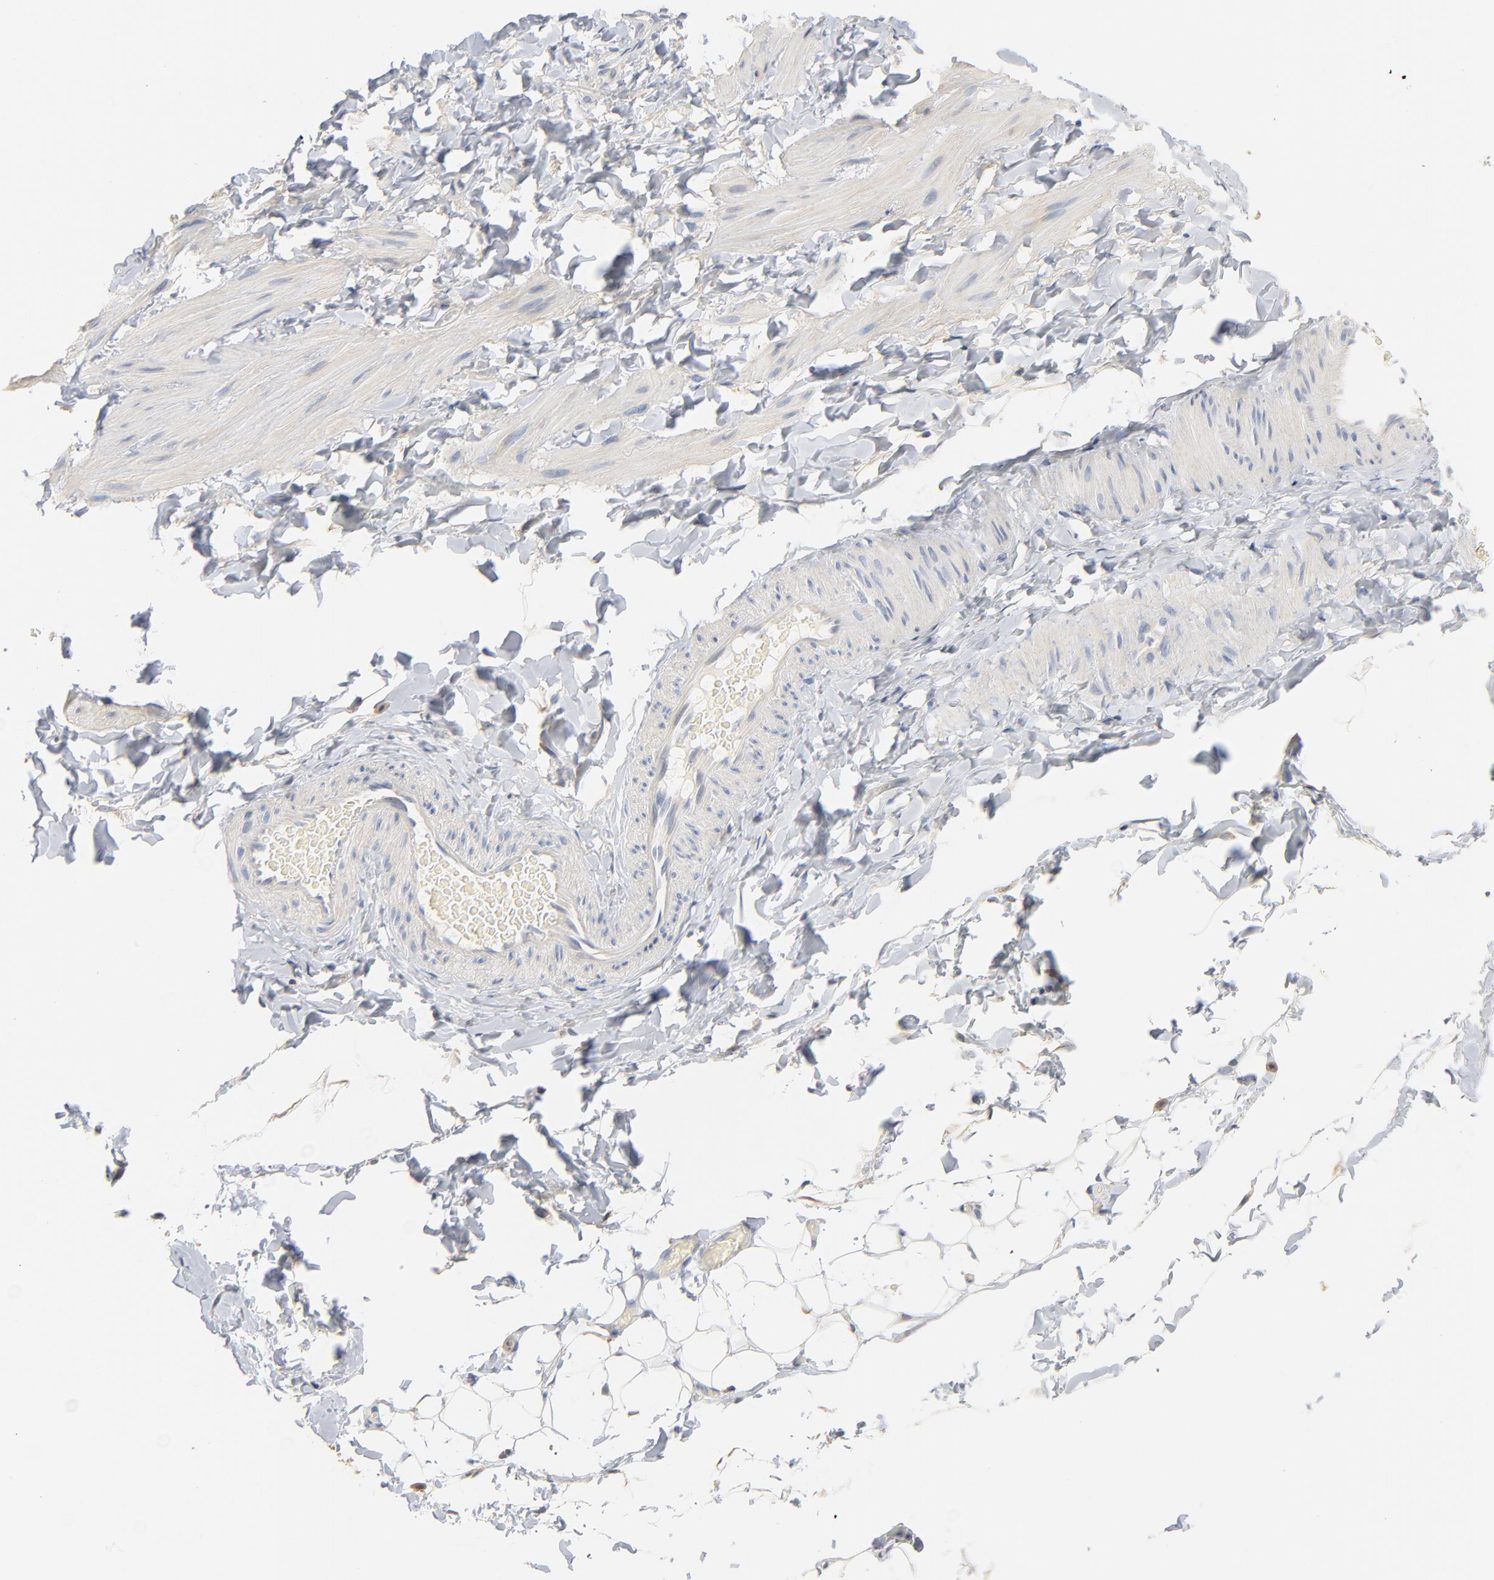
{"staining": {"intensity": "negative", "quantity": "none", "location": "none"}, "tissue": "adipose tissue", "cell_type": "Adipocytes", "image_type": "normal", "snomed": [{"axis": "morphology", "description": "Normal tissue, NOS"}, {"axis": "topography", "description": "Soft tissue"}], "caption": "Protein analysis of benign adipose tissue exhibits no significant expression in adipocytes.", "gene": "ZDHHC8", "patient": {"sex": "male", "age": 26}}